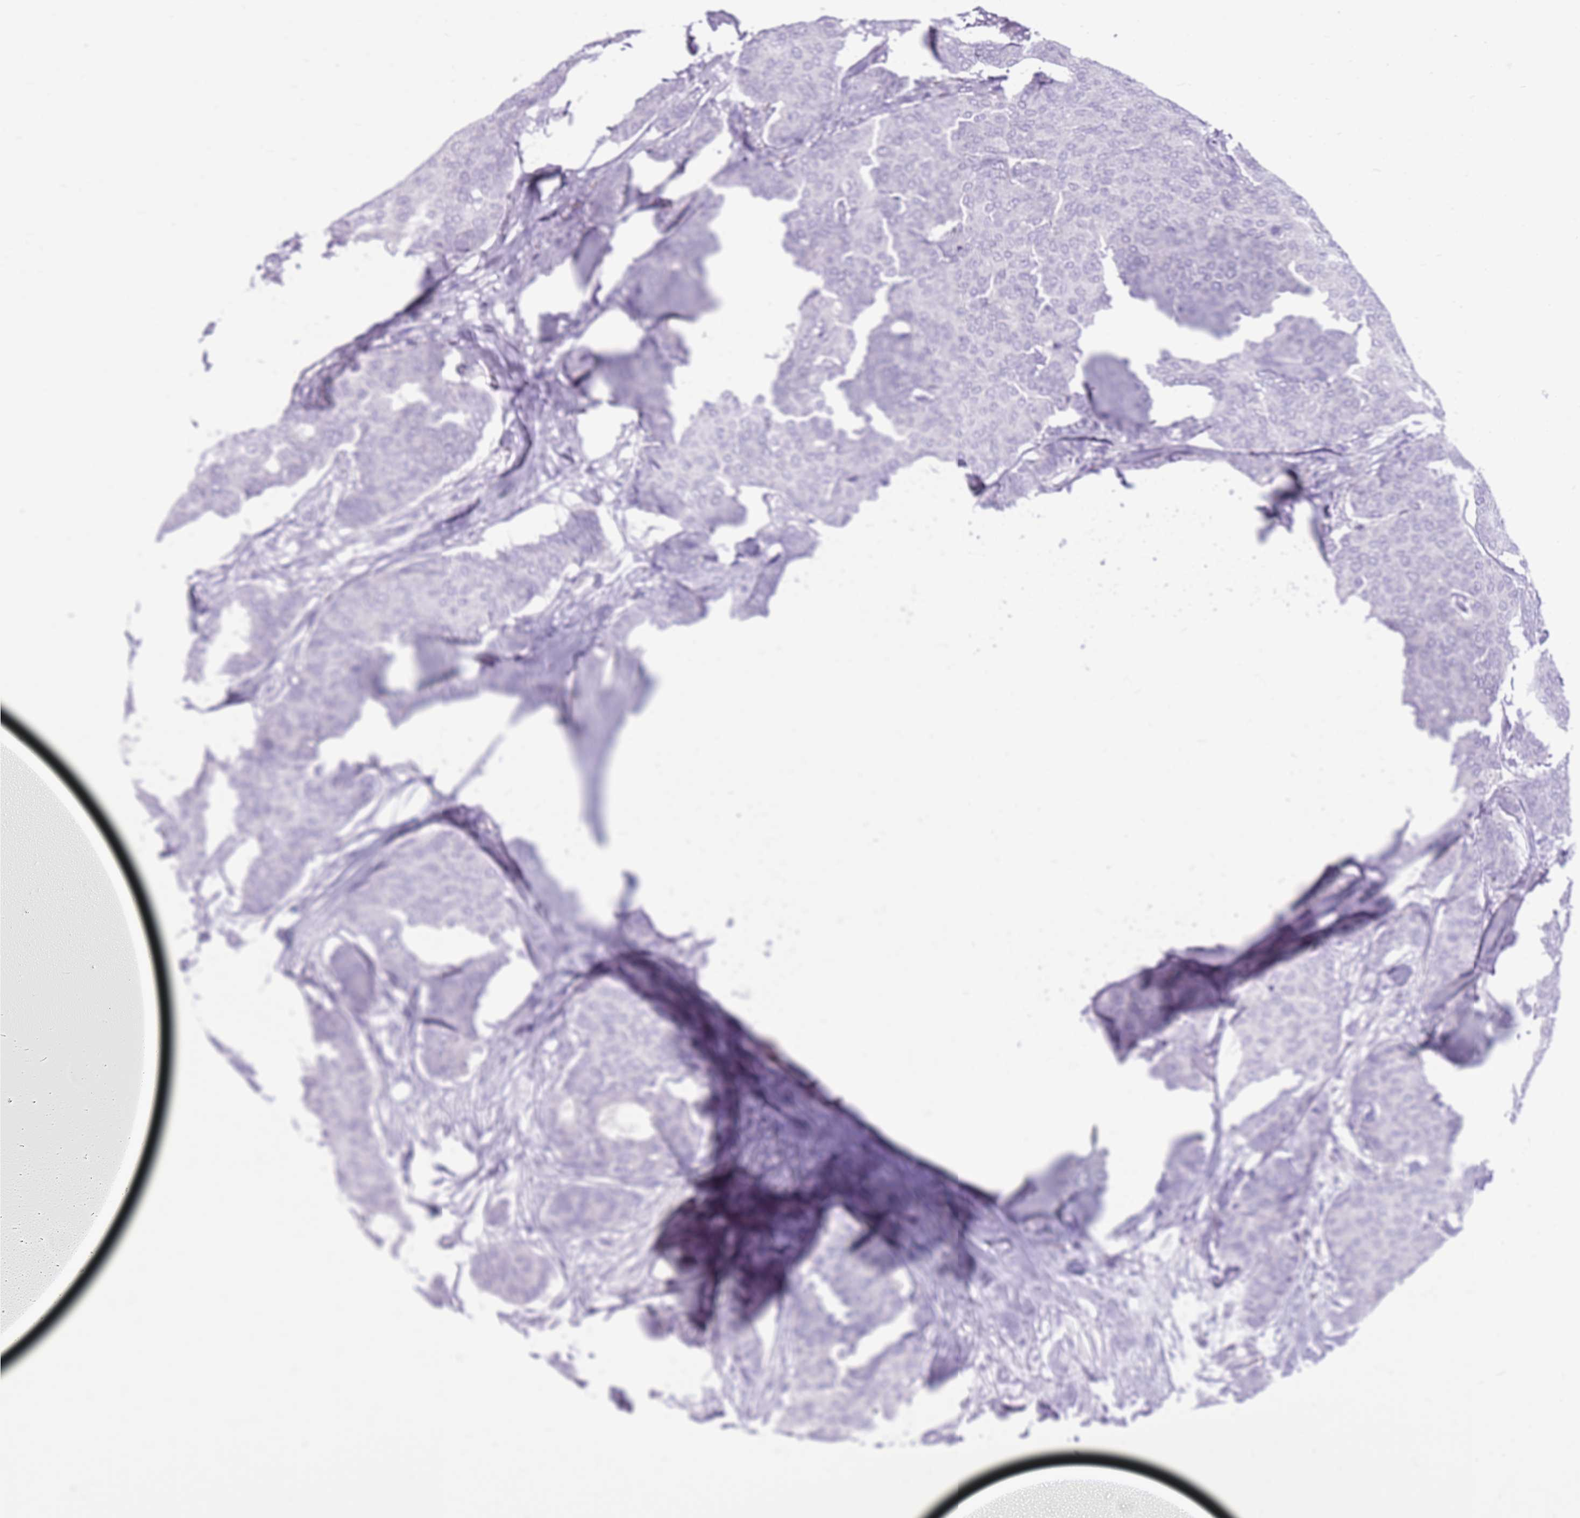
{"staining": {"intensity": "negative", "quantity": "none", "location": "none"}, "tissue": "breast cancer", "cell_type": "Tumor cells", "image_type": "cancer", "snomed": [{"axis": "morphology", "description": "Duct carcinoma"}, {"axis": "topography", "description": "Breast"}], "caption": "High power microscopy micrograph of an IHC image of breast cancer, revealing no significant positivity in tumor cells.", "gene": "ZNF425", "patient": {"sex": "female", "age": 75}}